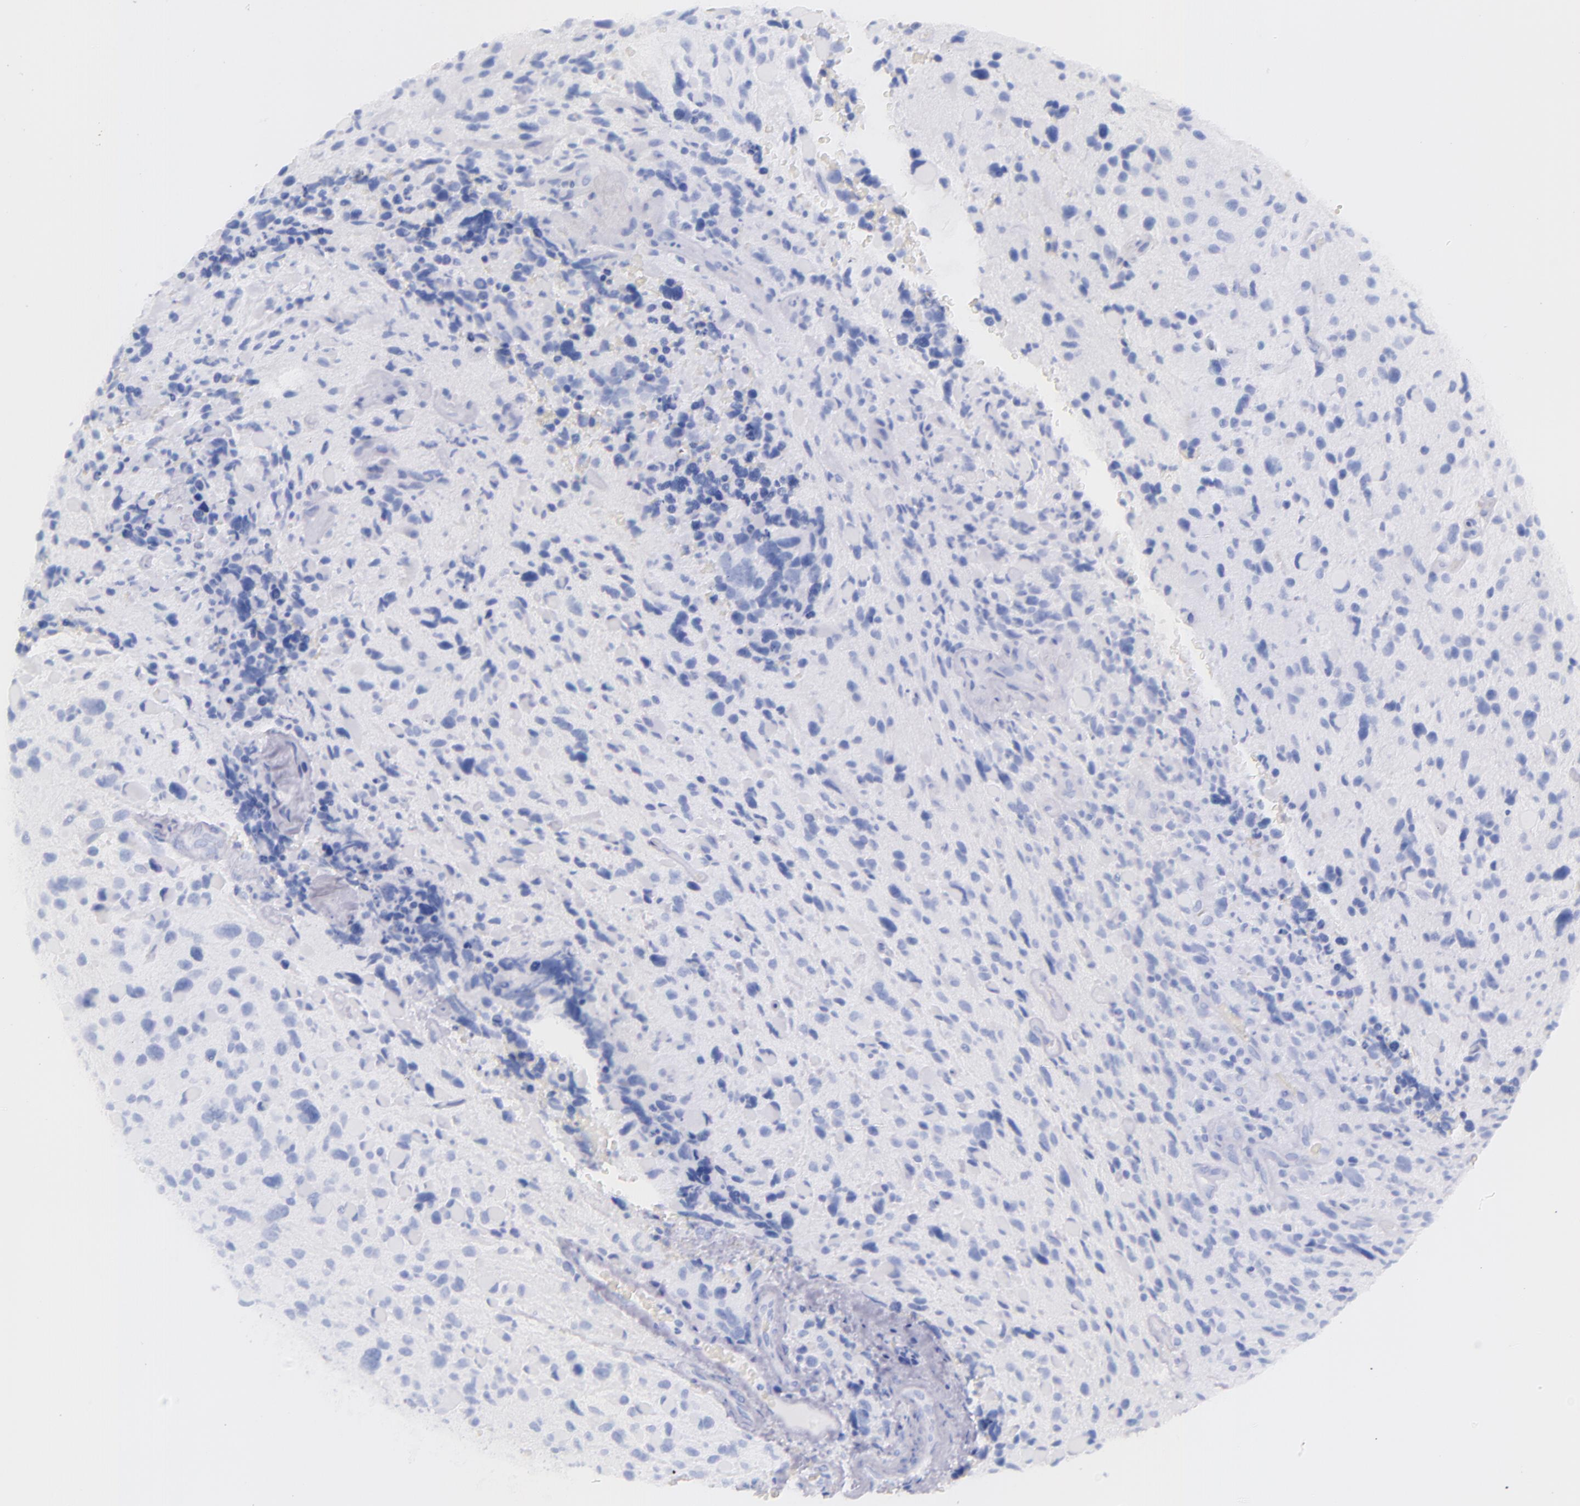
{"staining": {"intensity": "negative", "quantity": "none", "location": "none"}, "tissue": "glioma", "cell_type": "Tumor cells", "image_type": "cancer", "snomed": [{"axis": "morphology", "description": "Glioma, malignant, High grade"}, {"axis": "topography", "description": "Brain"}], "caption": "DAB (3,3'-diaminobenzidine) immunohistochemical staining of glioma exhibits no significant positivity in tumor cells.", "gene": "SFTPA2", "patient": {"sex": "female", "age": 37}}